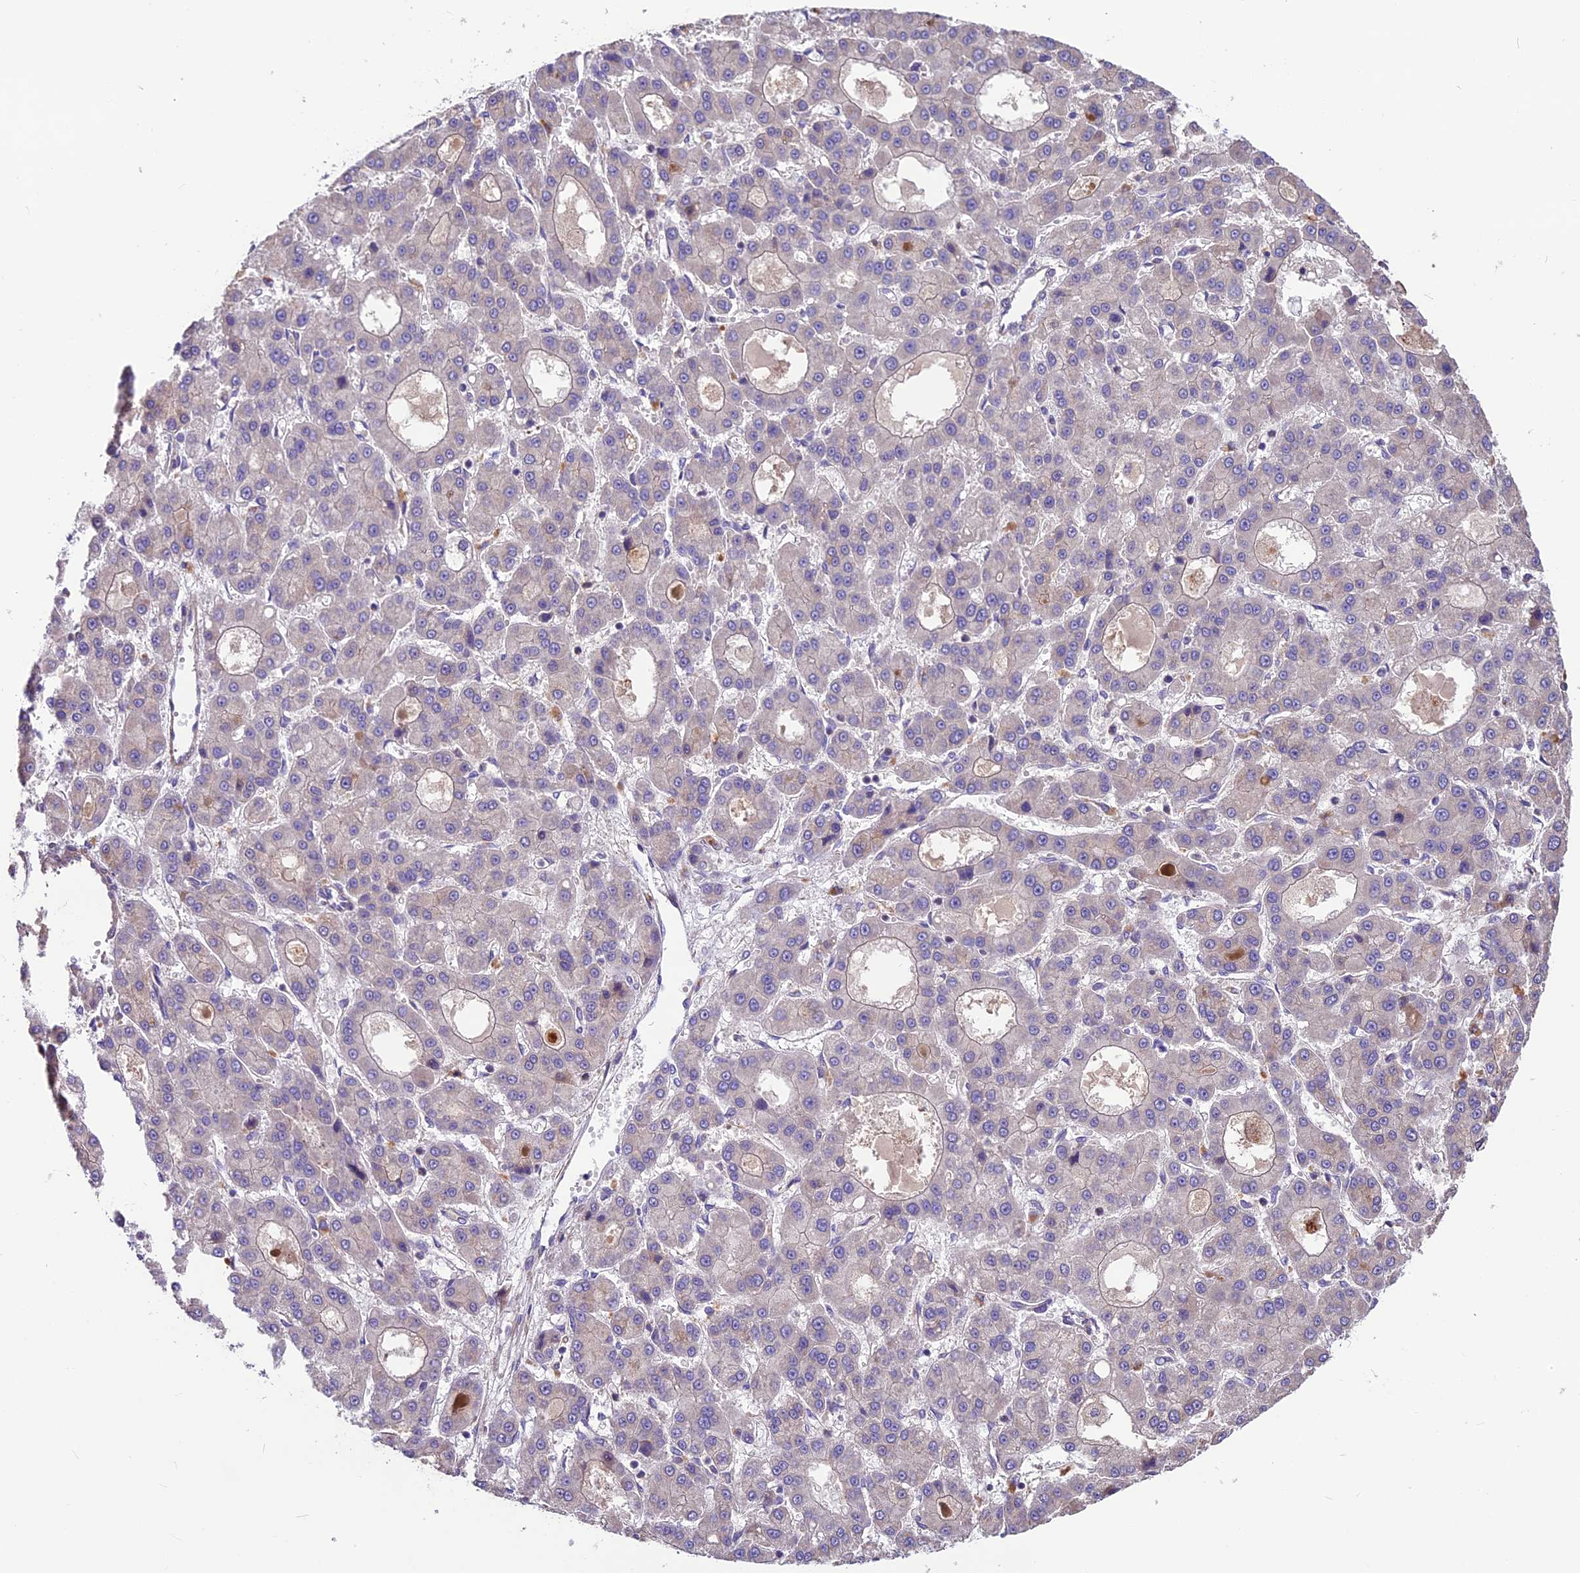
{"staining": {"intensity": "negative", "quantity": "none", "location": "none"}, "tissue": "liver cancer", "cell_type": "Tumor cells", "image_type": "cancer", "snomed": [{"axis": "morphology", "description": "Carcinoma, Hepatocellular, NOS"}, {"axis": "topography", "description": "Liver"}], "caption": "The IHC micrograph has no significant positivity in tumor cells of liver hepatocellular carcinoma tissue.", "gene": "ANO3", "patient": {"sex": "male", "age": 70}}